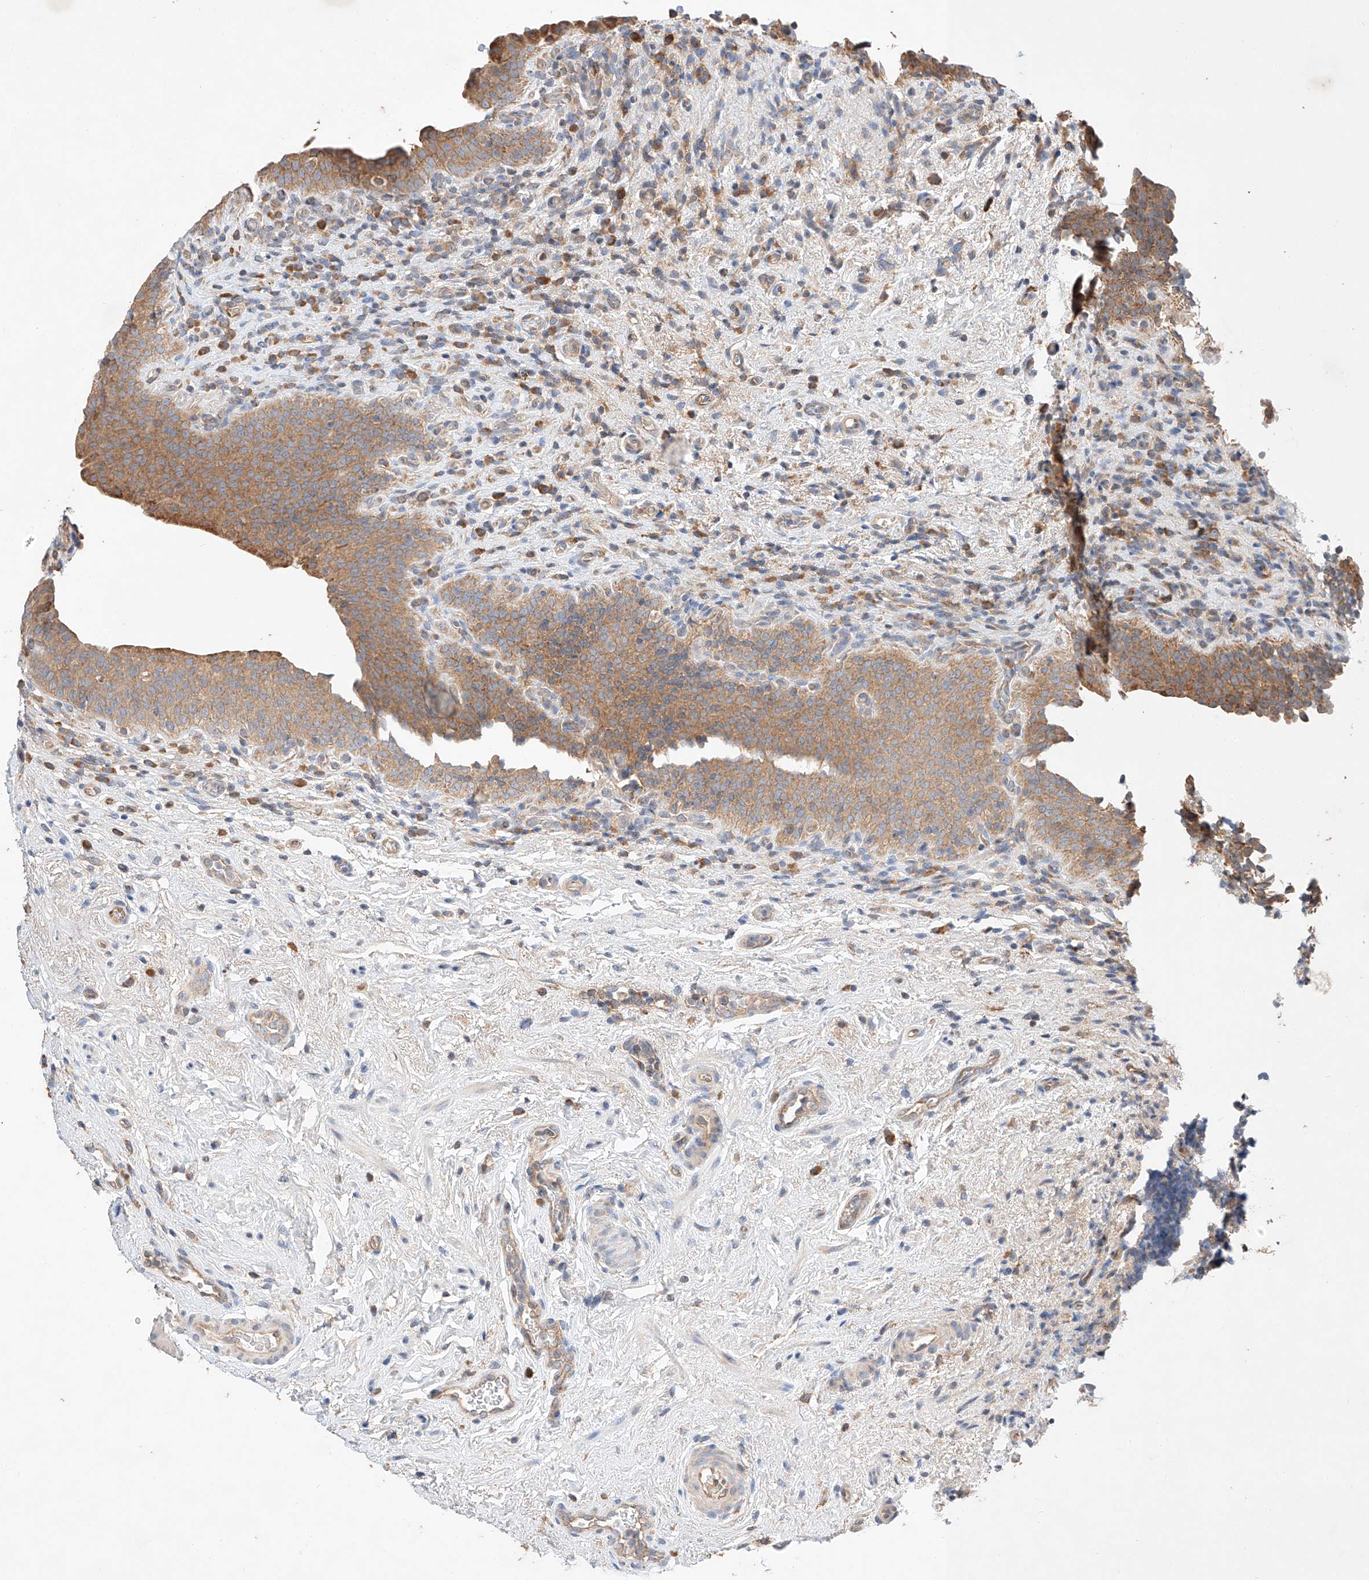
{"staining": {"intensity": "moderate", "quantity": ">75%", "location": "cytoplasmic/membranous"}, "tissue": "urinary bladder", "cell_type": "Urothelial cells", "image_type": "normal", "snomed": [{"axis": "morphology", "description": "Normal tissue, NOS"}, {"axis": "topography", "description": "Urinary bladder"}], "caption": "The histopathology image demonstrates immunohistochemical staining of benign urinary bladder. There is moderate cytoplasmic/membranous staining is seen in approximately >75% of urothelial cells.", "gene": "C6orf118", "patient": {"sex": "male", "age": 83}}